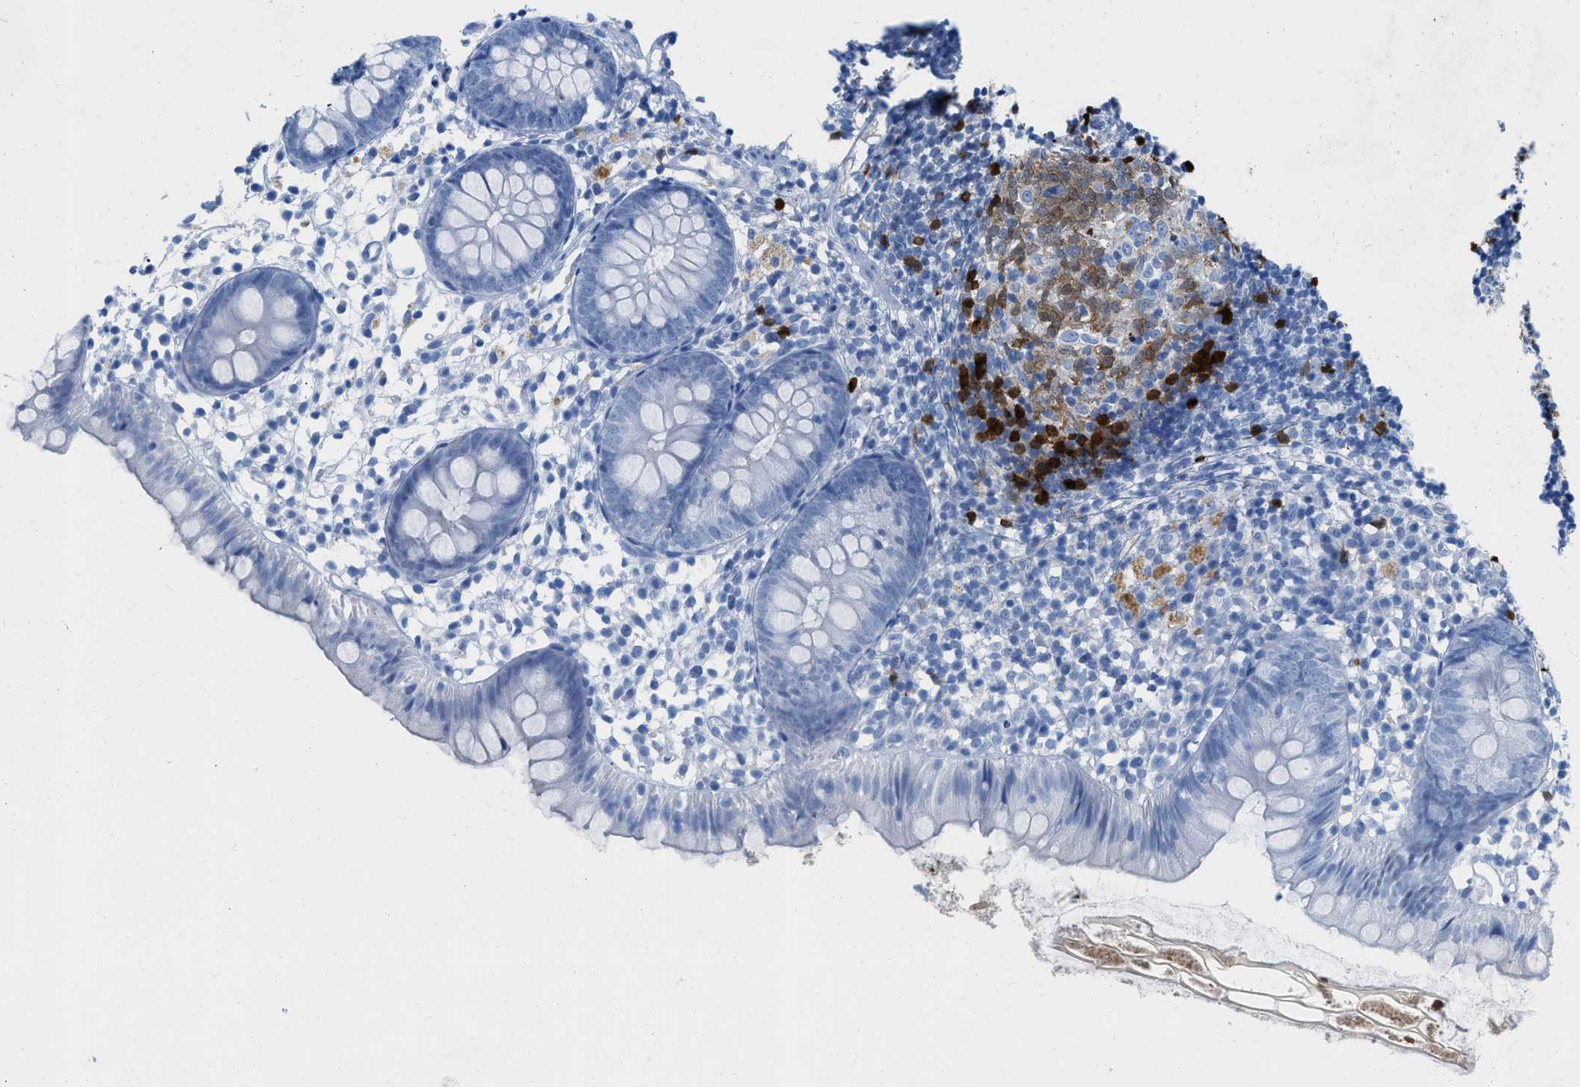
{"staining": {"intensity": "negative", "quantity": "none", "location": "none"}, "tissue": "appendix", "cell_type": "Glandular cells", "image_type": "normal", "snomed": [{"axis": "morphology", "description": "Normal tissue, NOS"}, {"axis": "topography", "description": "Appendix"}], "caption": "Human appendix stained for a protein using IHC displays no positivity in glandular cells.", "gene": "TCL1A", "patient": {"sex": "female", "age": 20}}